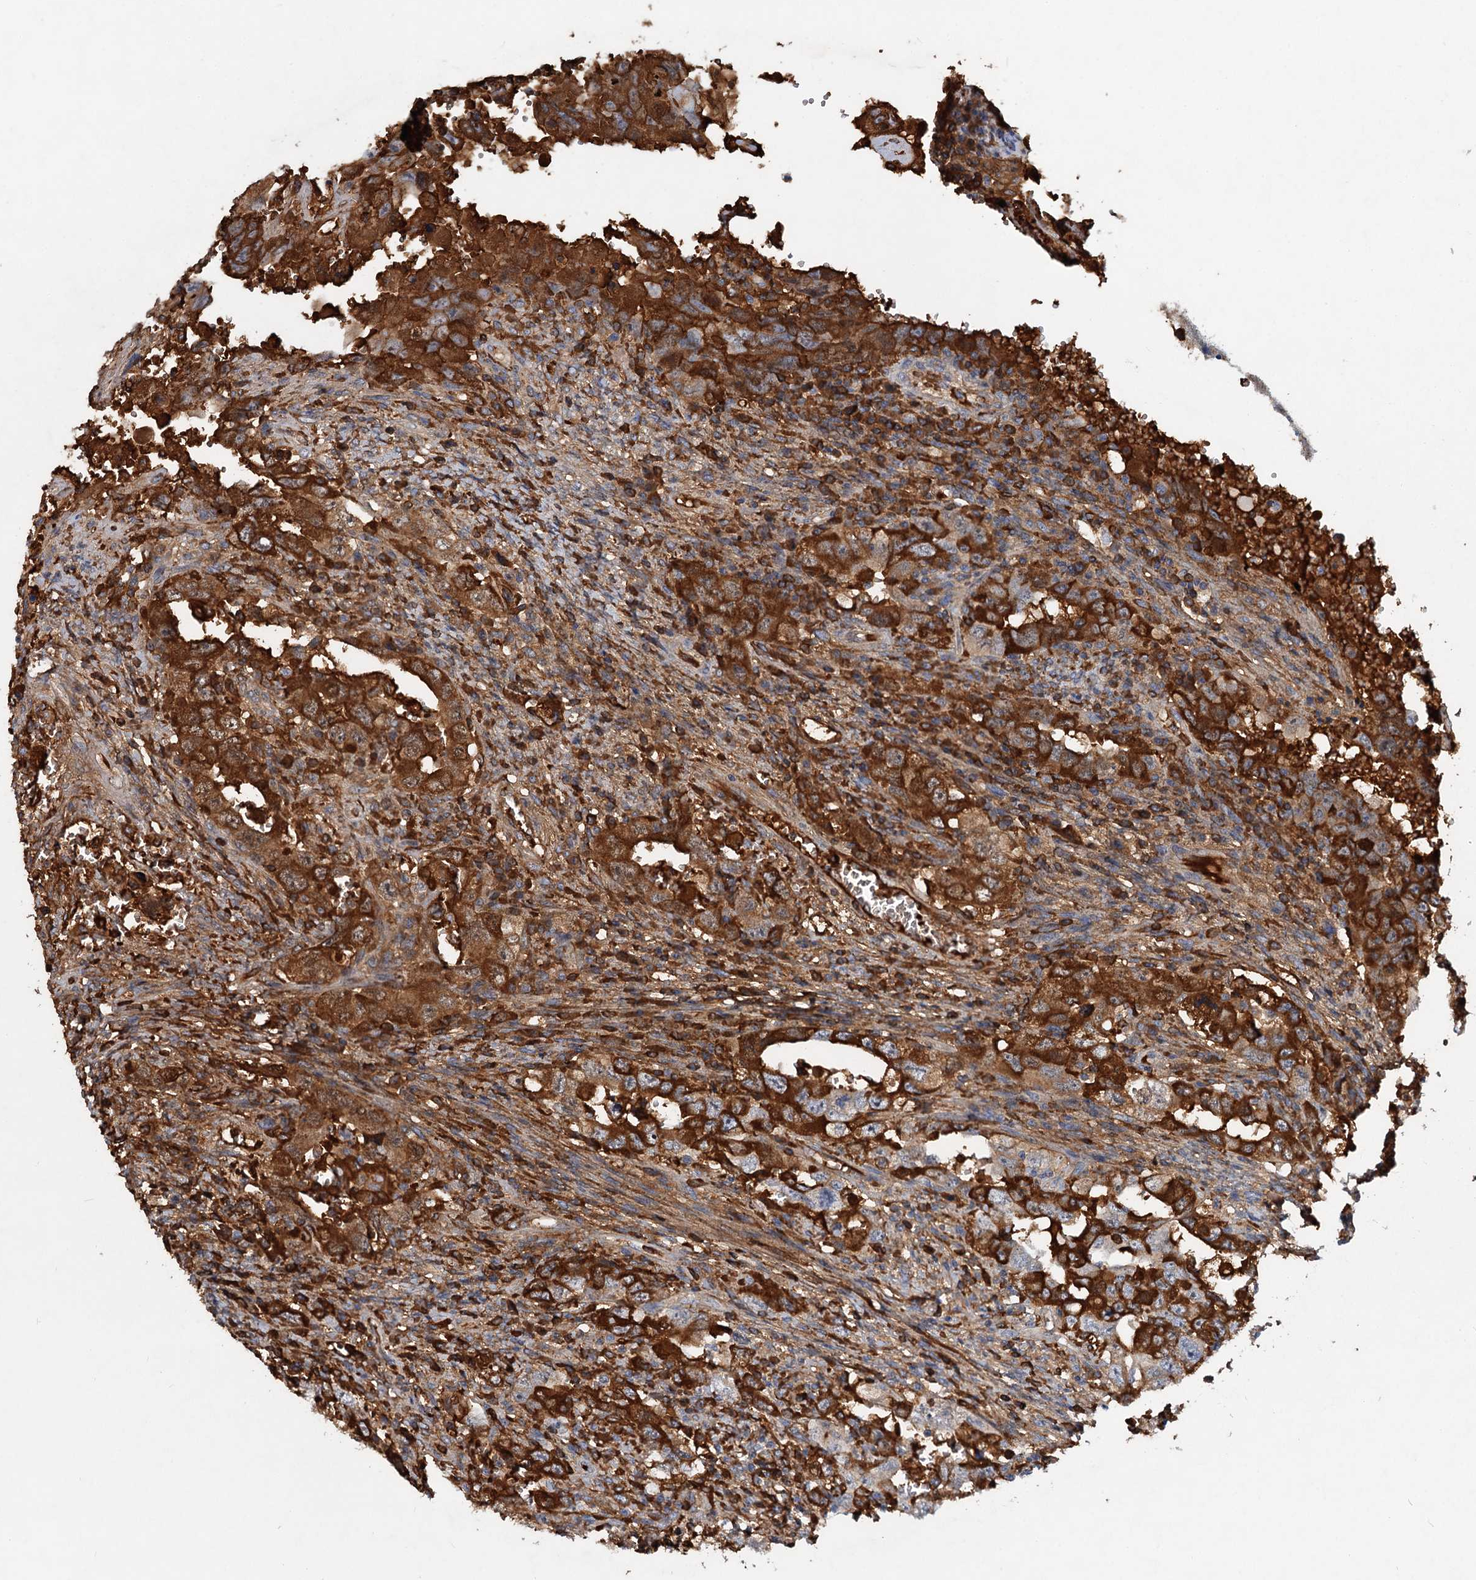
{"staining": {"intensity": "strong", "quantity": ">75%", "location": "cytoplasmic/membranous"}, "tissue": "testis cancer", "cell_type": "Tumor cells", "image_type": "cancer", "snomed": [{"axis": "morphology", "description": "Carcinoma, Embryonal, NOS"}, {"axis": "topography", "description": "Testis"}], "caption": "Tumor cells demonstrate high levels of strong cytoplasmic/membranous positivity in approximately >75% of cells in testis embryonal carcinoma.", "gene": "CHRD", "patient": {"sex": "male", "age": 26}}